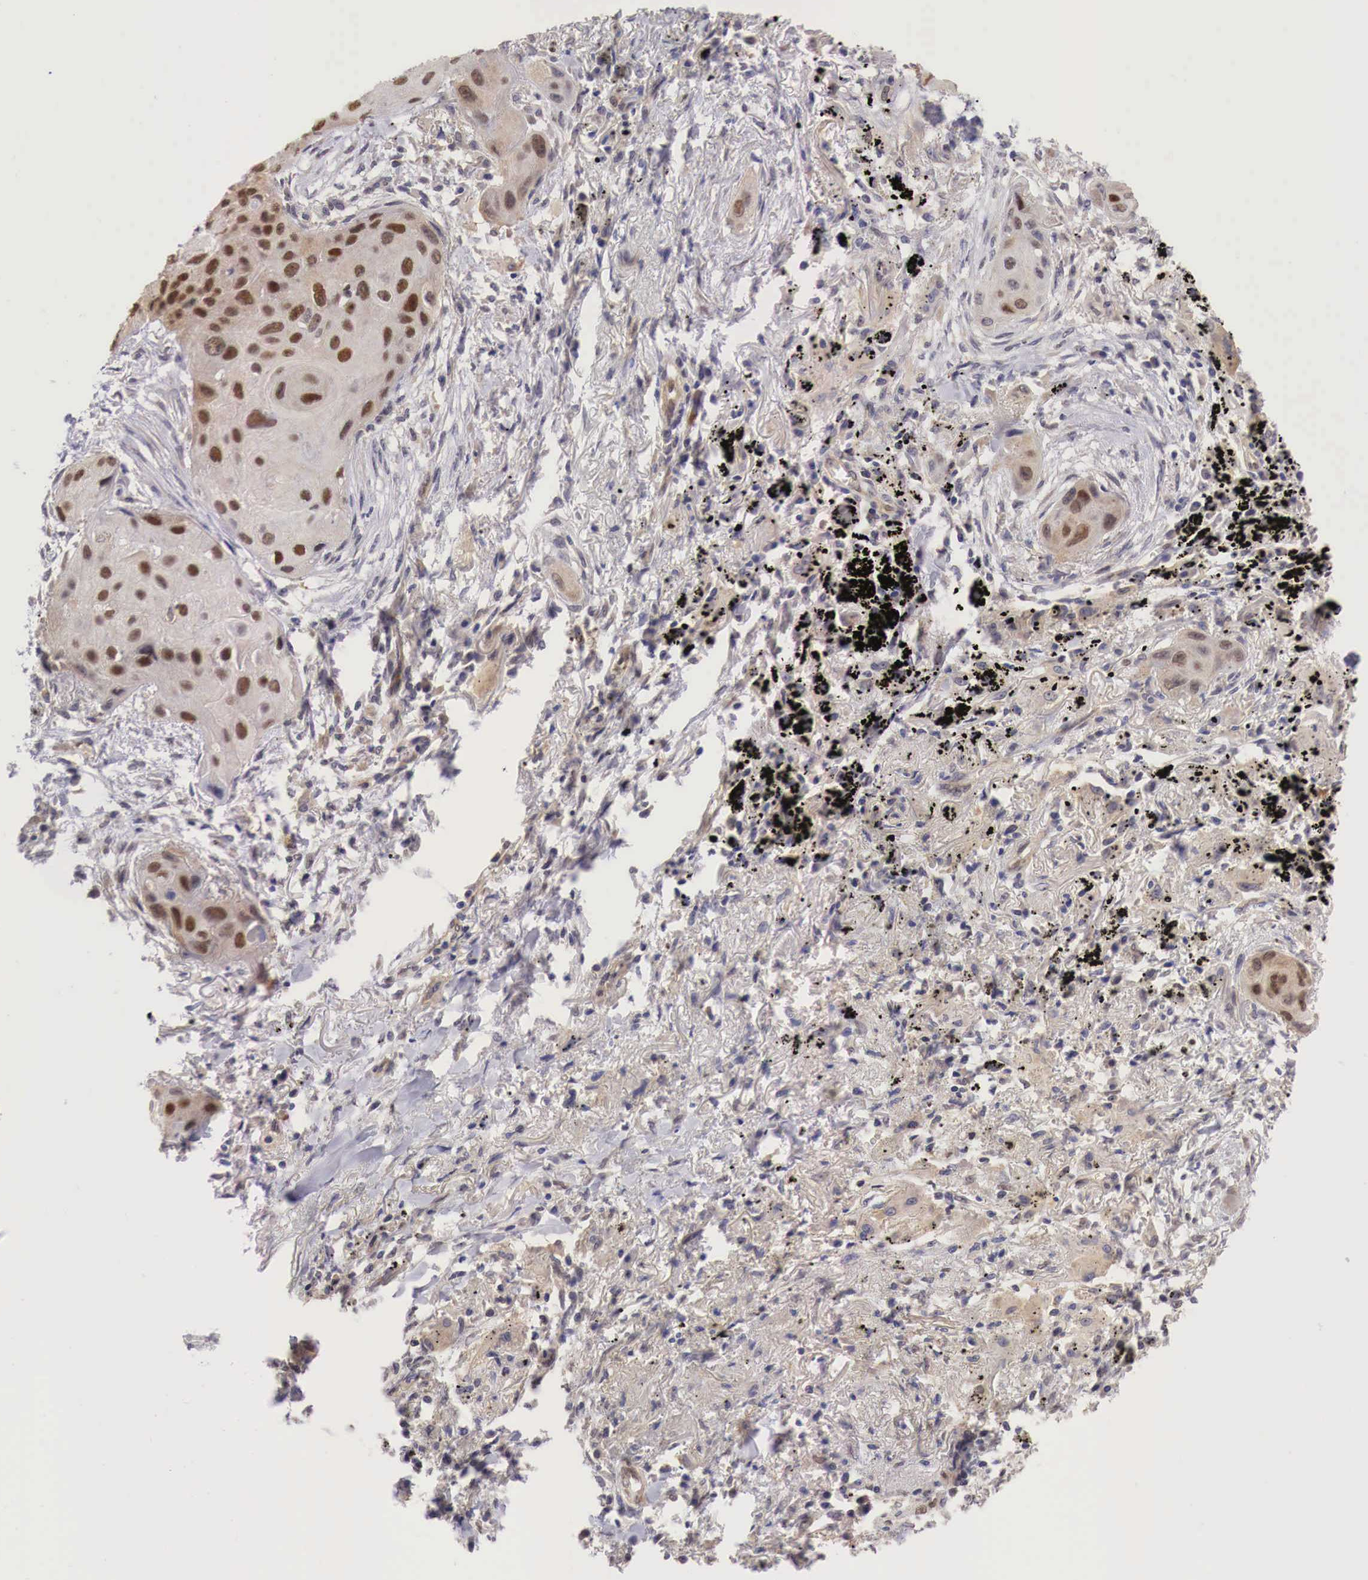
{"staining": {"intensity": "moderate", "quantity": ">75%", "location": "cytoplasmic/membranous,nuclear"}, "tissue": "lung cancer", "cell_type": "Tumor cells", "image_type": "cancer", "snomed": [{"axis": "morphology", "description": "Squamous cell carcinoma, NOS"}, {"axis": "topography", "description": "Lung"}], "caption": "Brown immunohistochemical staining in lung cancer demonstrates moderate cytoplasmic/membranous and nuclear positivity in approximately >75% of tumor cells.", "gene": "PABIR2", "patient": {"sex": "male", "age": 71}}